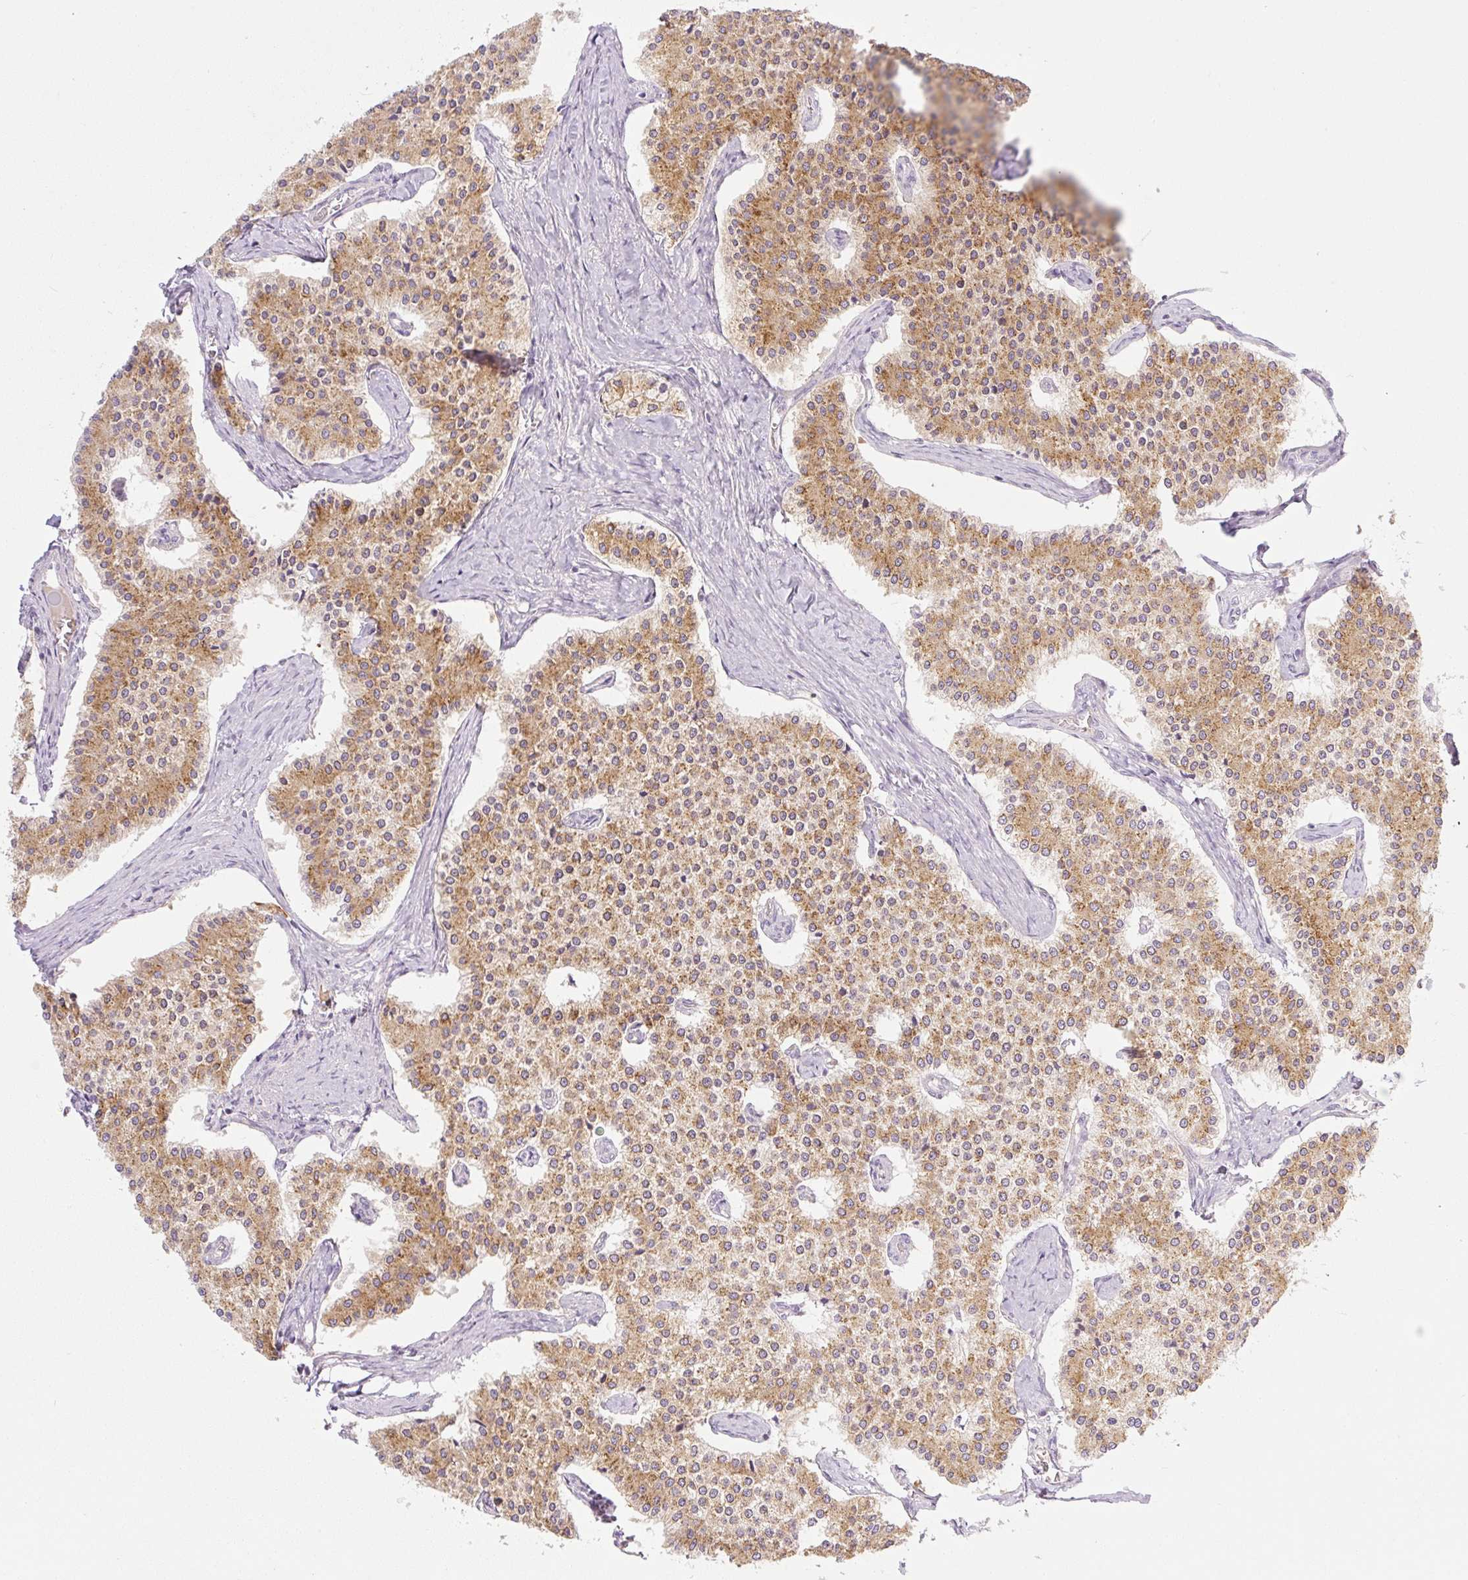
{"staining": {"intensity": "moderate", "quantity": ">75%", "location": "cytoplasmic/membranous"}, "tissue": "carcinoid", "cell_type": "Tumor cells", "image_type": "cancer", "snomed": [{"axis": "morphology", "description": "Carcinoid, malignant, NOS"}, {"axis": "topography", "description": "Colon"}], "caption": "Protein expression analysis of human carcinoid reveals moderate cytoplasmic/membranous positivity in about >75% of tumor cells. The protein is shown in brown color, while the nuclei are stained blue.", "gene": "MIA2", "patient": {"sex": "female", "age": 52}}